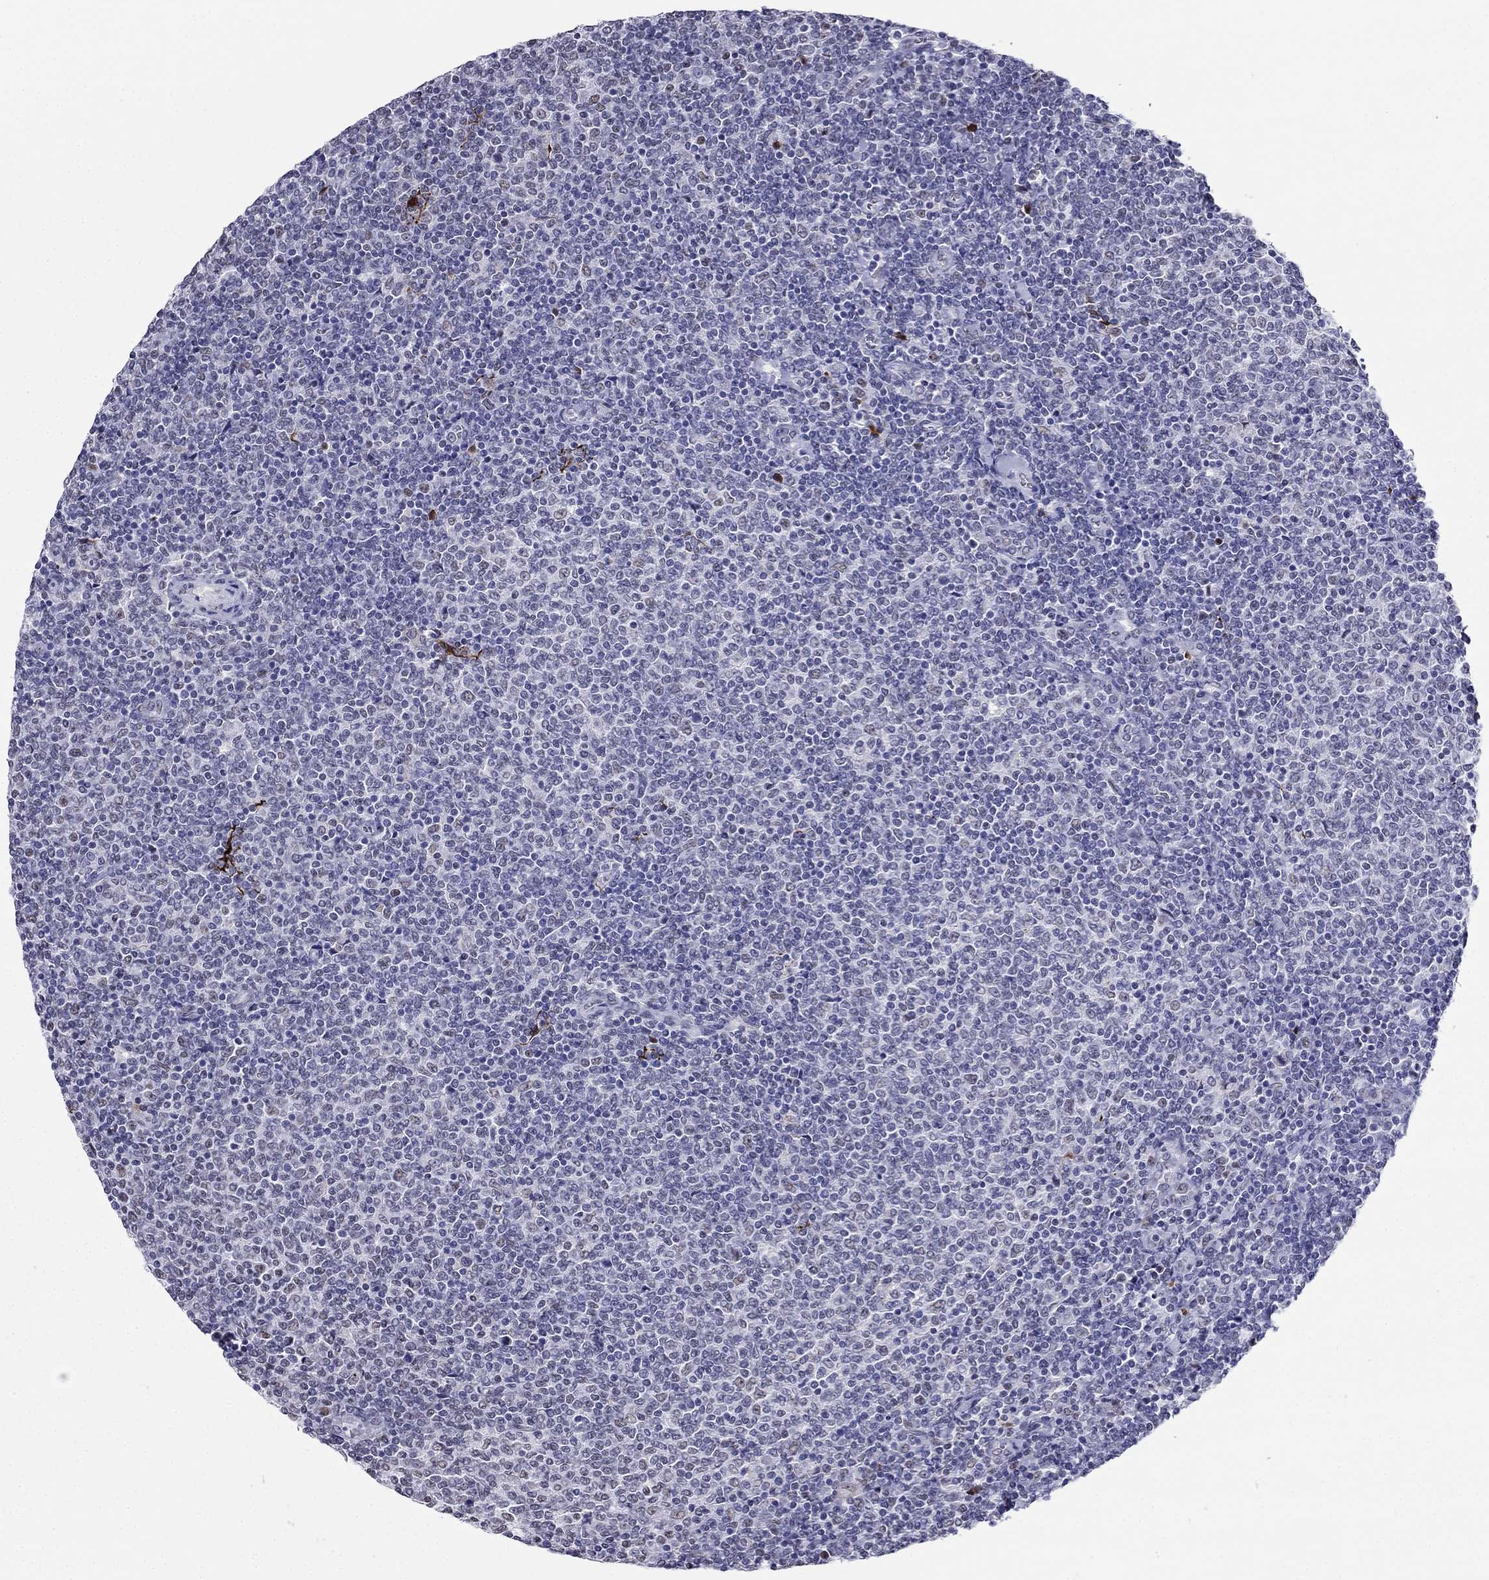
{"staining": {"intensity": "negative", "quantity": "none", "location": "none"}, "tissue": "lymphoma", "cell_type": "Tumor cells", "image_type": "cancer", "snomed": [{"axis": "morphology", "description": "Malignant lymphoma, non-Hodgkin's type, Low grade"}, {"axis": "topography", "description": "Lymph node"}], "caption": "This is a image of immunohistochemistry staining of malignant lymphoma, non-Hodgkin's type (low-grade), which shows no staining in tumor cells.", "gene": "PPM1G", "patient": {"sex": "male", "age": 52}}